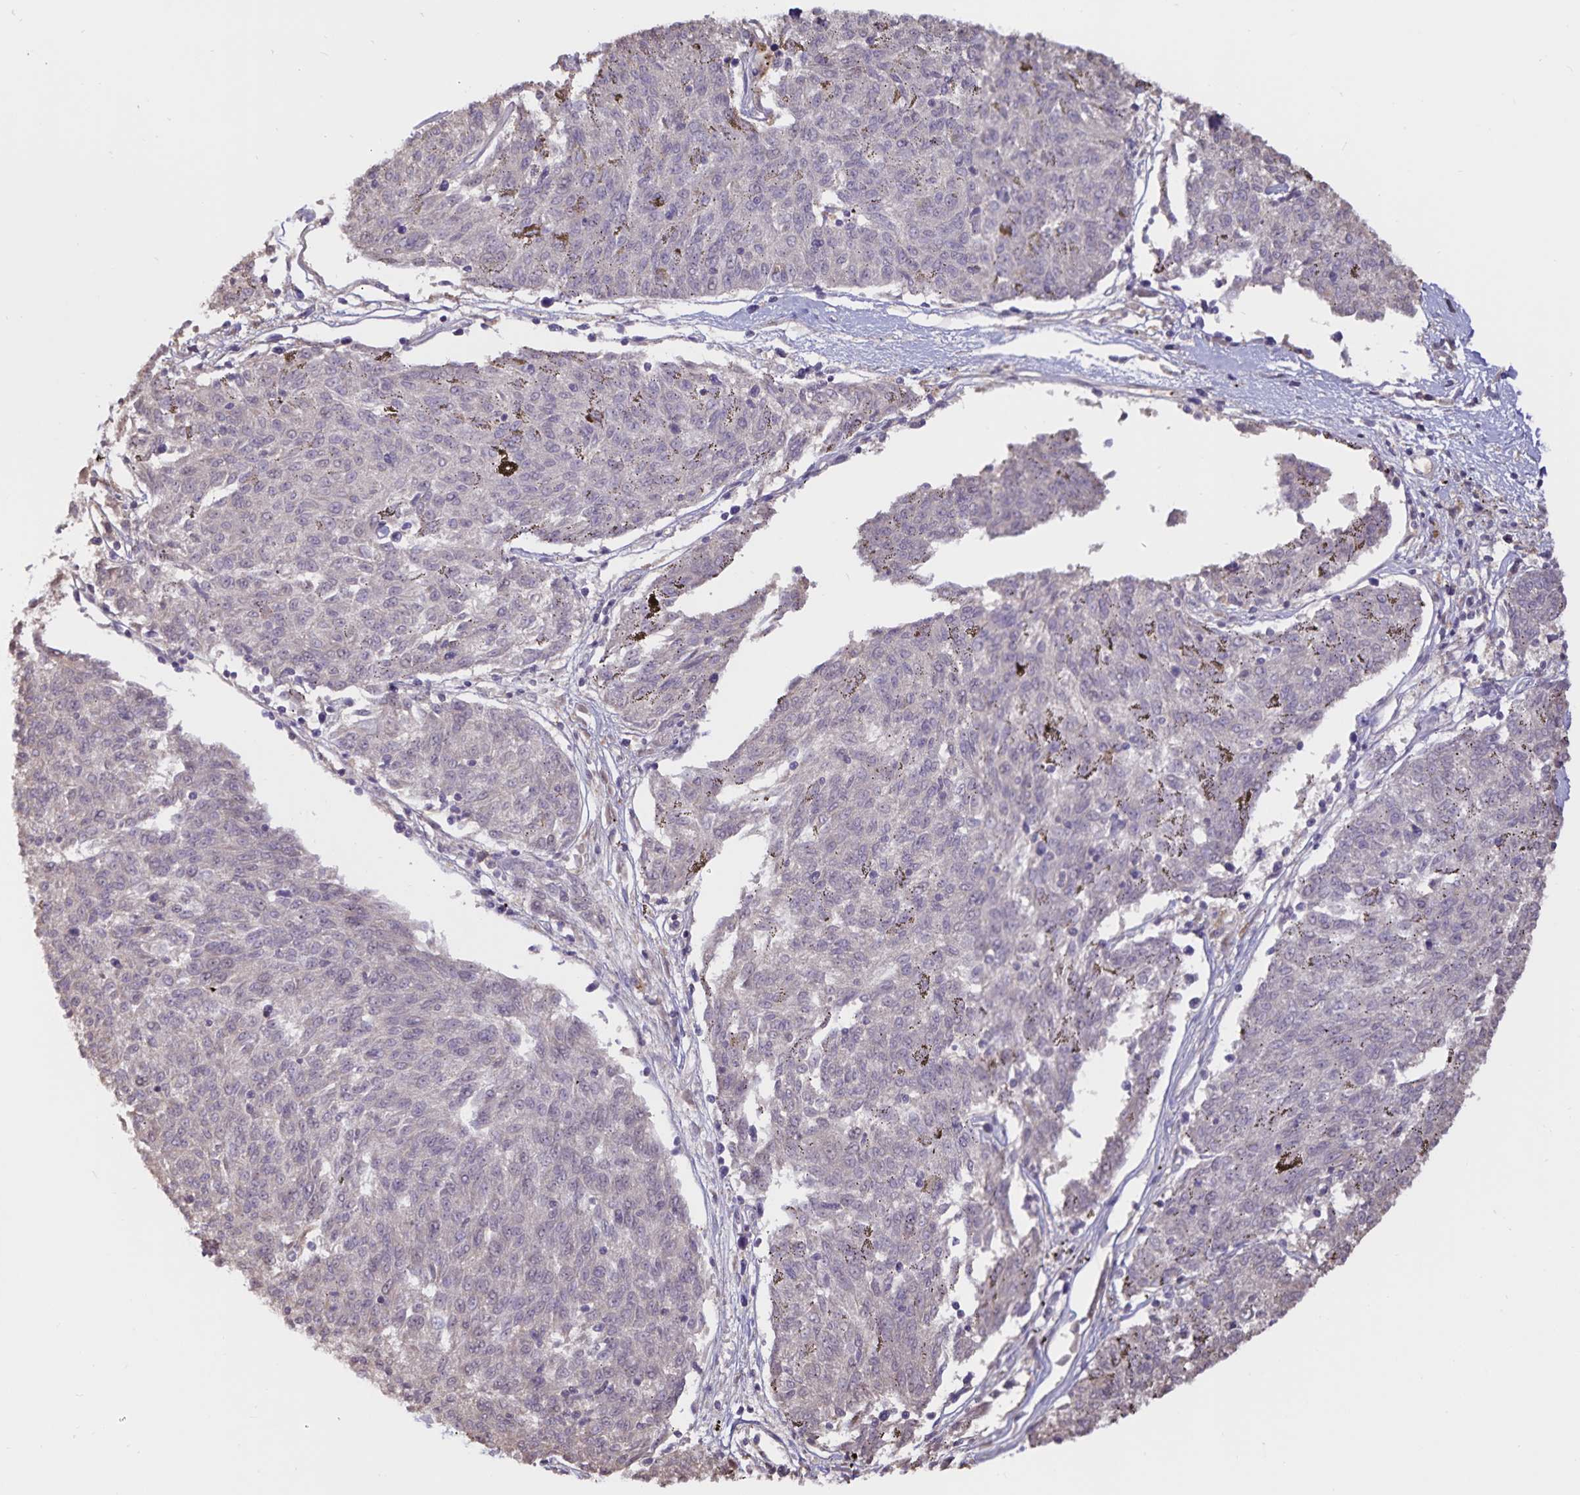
{"staining": {"intensity": "negative", "quantity": "none", "location": "none"}, "tissue": "melanoma", "cell_type": "Tumor cells", "image_type": "cancer", "snomed": [{"axis": "morphology", "description": "Malignant melanoma, NOS"}, {"axis": "topography", "description": "Skin"}], "caption": "IHC image of human malignant melanoma stained for a protein (brown), which reveals no staining in tumor cells.", "gene": "FGG", "patient": {"sex": "female", "age": 72}}